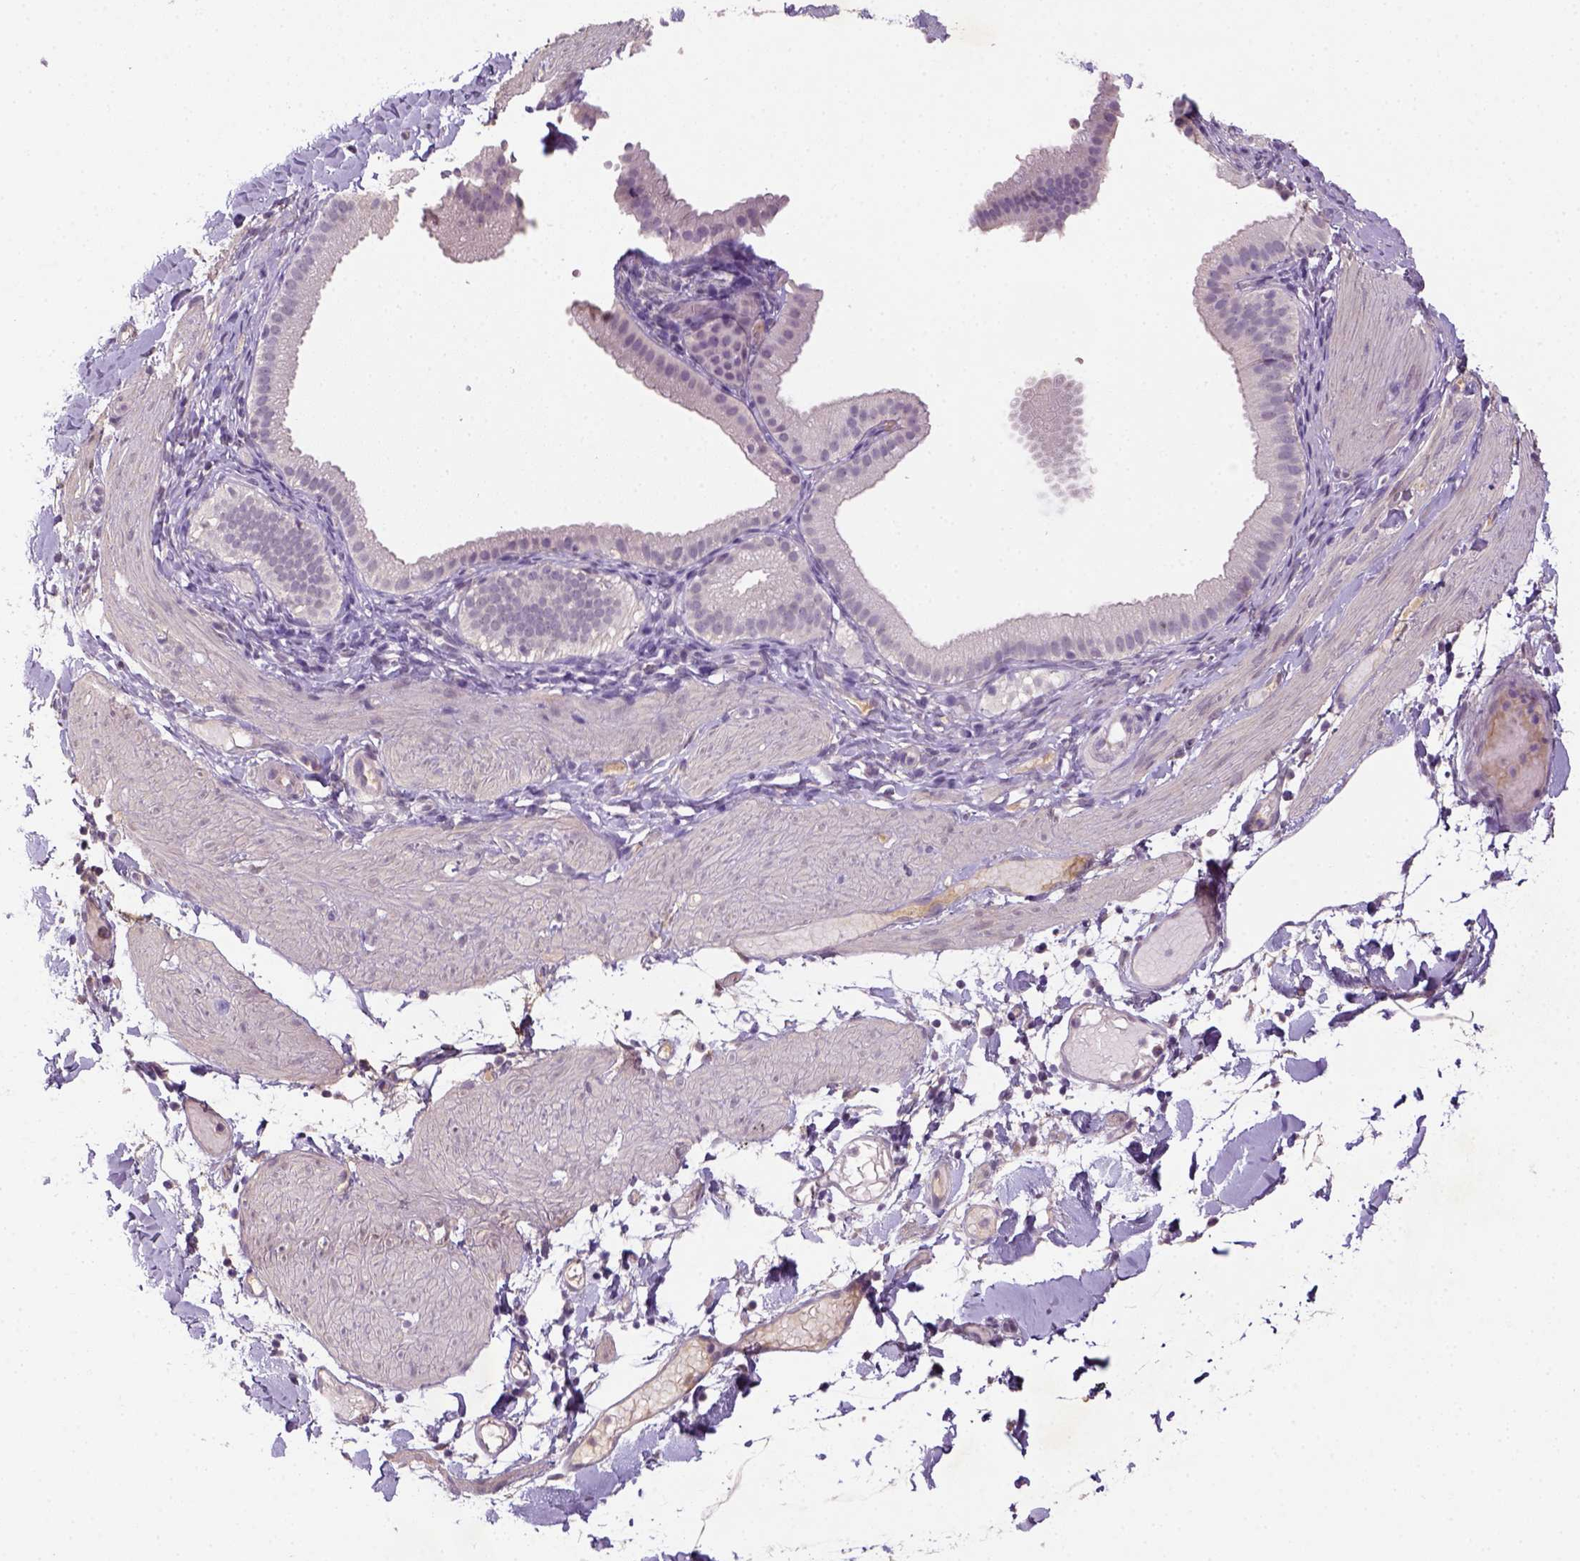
{"staining": {"intensity": "negative", "quantity": "none", "location": "none"}, "tissue": "adipose tissue", "cell_type": "Adipocytes", "image_type": "normal", "snomed": [{"axis": "morphology", "description": "Normal tissue, NOS"}, {"axis": "topography", "description": "Gallbladder"}, {"axis": "topography", "description": "Peripheral nerve tissue"}], "caption": "There is no significant expression in adipocytes of adipose tissue.", "gene": "NLGN2", "patient": {"sex": "female", "age": 45}}